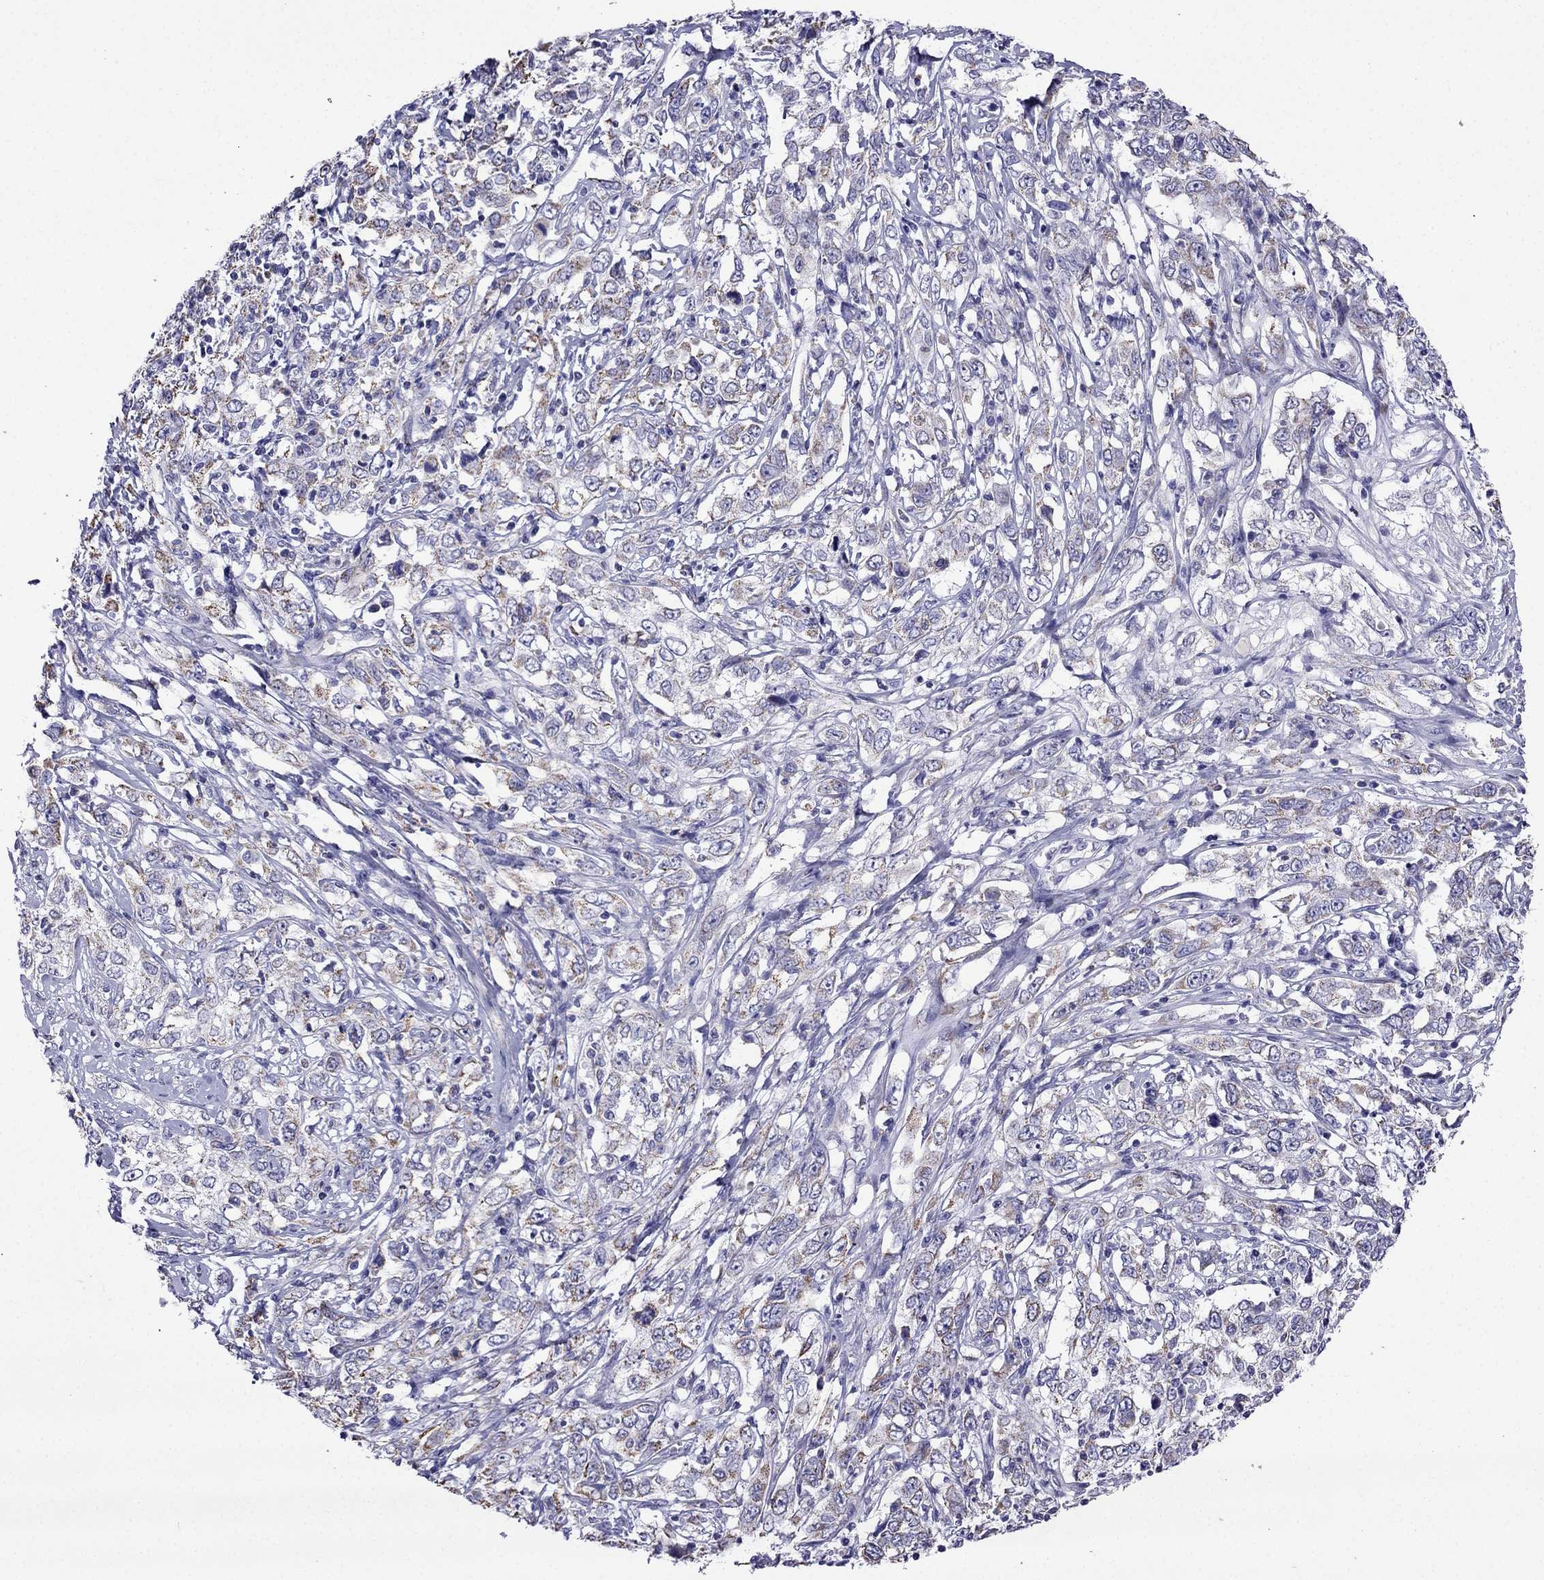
{"staining": {"intensity": "moderate", "quantity": ">75%", "location": "cytoplasmic/membranous"}, "tissue": "cervical cancer", "cell_type": "Tumor cells", "image_type": "cancer", "snomed": [{"axis": "morphology", "description": "Adenocarcinoma, NOS"}, {"axis": "topography", "description": "Cervix"}], "caption": "Immunohistochemistry photomicrograph of neoplastic tissue: cervical cancer stained using immunohistochemistry reveals medium levels of moderate protein expression localized specifically in the cytoplasmic/membranous of tumor cells, appearing as a cytoplasmic/membranous brown color.", "gene": "DSC1", "patient": {"sex": "female", "age": 40}}